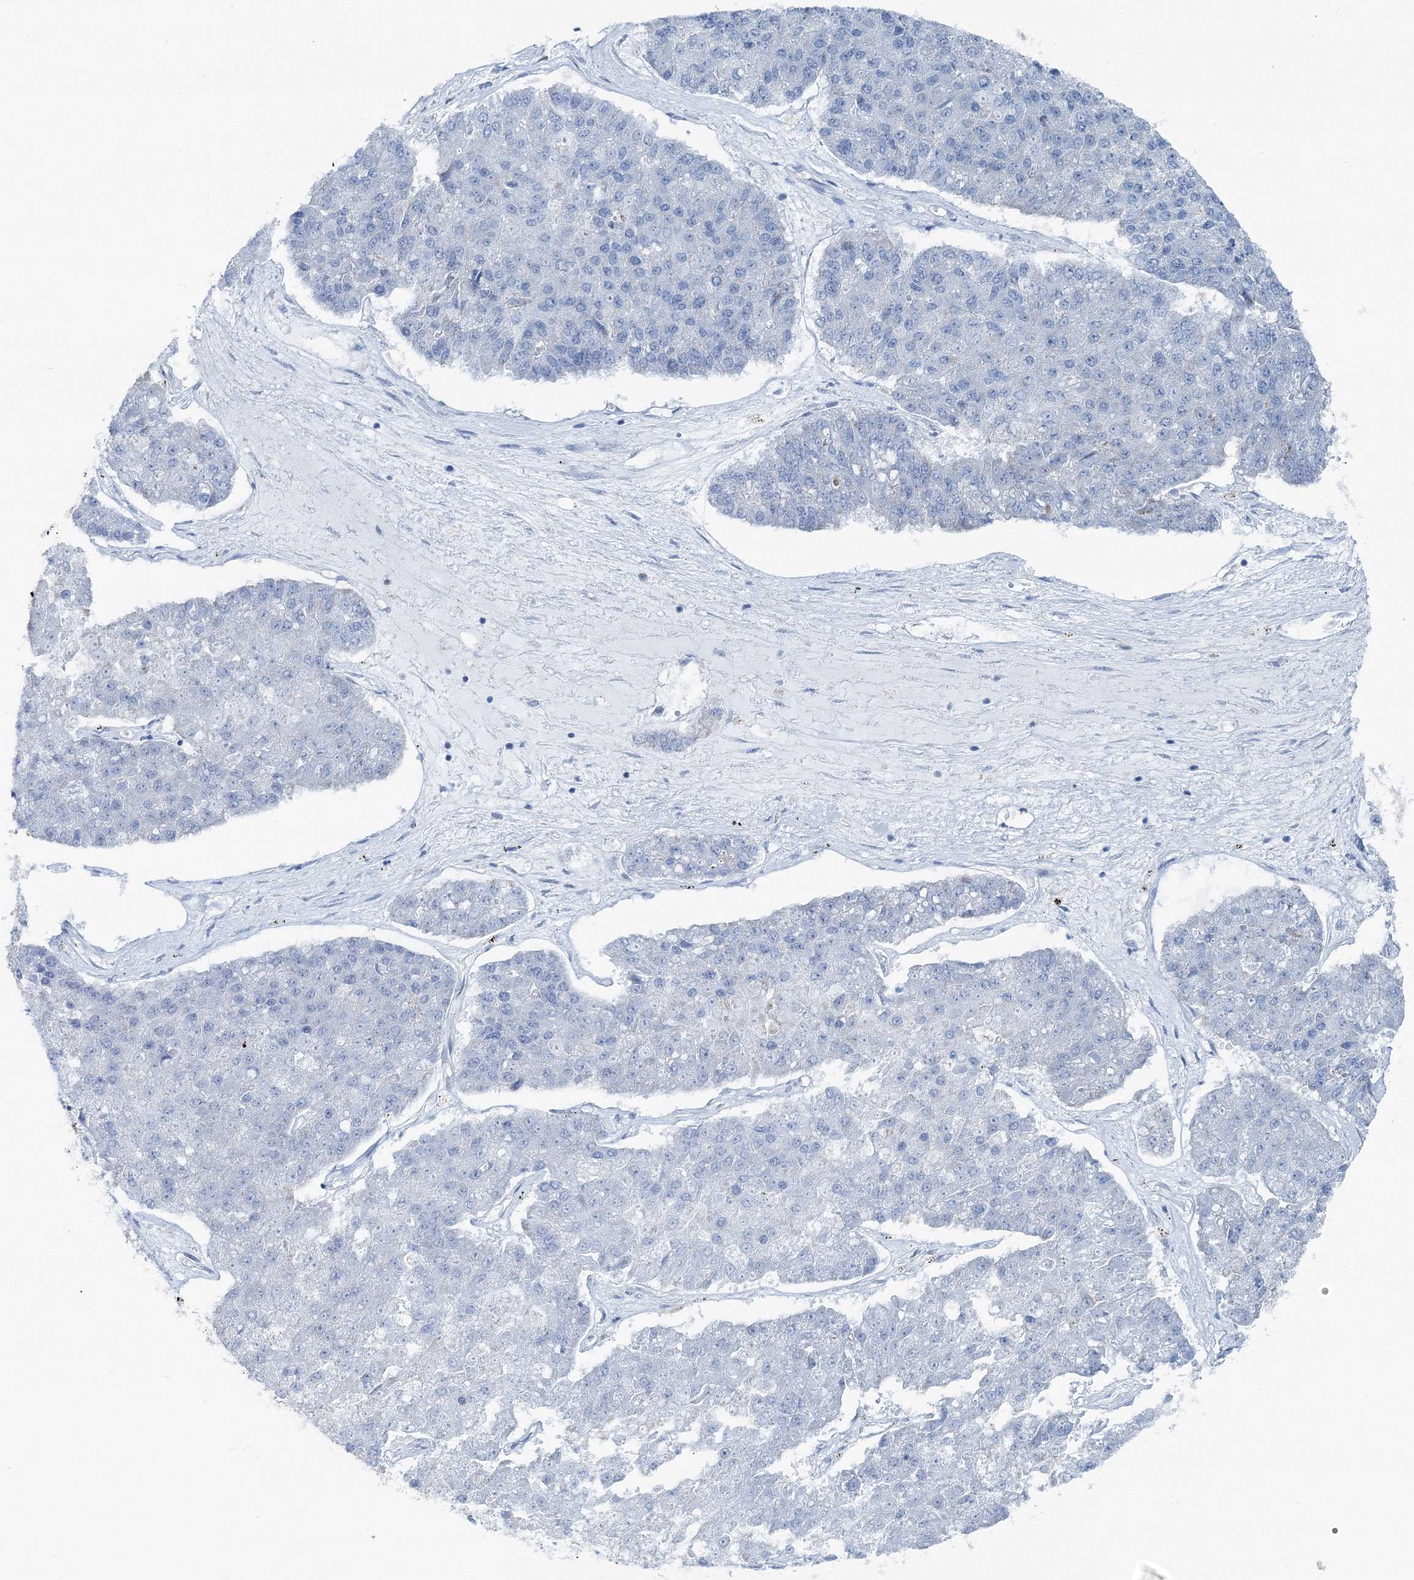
{"staining": {"intensity": "negative", "quantity": "none", "location": "none"}, "tissue": "pancreatic cancer", "cell_type": "Tumor cells", "image_type": "cancer", "snomed": [{"axis": "morphology", "description": "Adenocarcinoma, NOS"}, {"axis": "topography", "description": "Pancreas"}], "caption": "Tumor cells are negative for protein expression in human pancreatic adenocarcinoma. The staining was performed using DAB (3,3'-diaminobenzidine) to visualize the protein expression in brown, while the nuclei were stained in blue with hematoxylin (Magnification: 20x).", "gene": "GABARAPL2", "patient": {"sex": "male", "age": 50}}